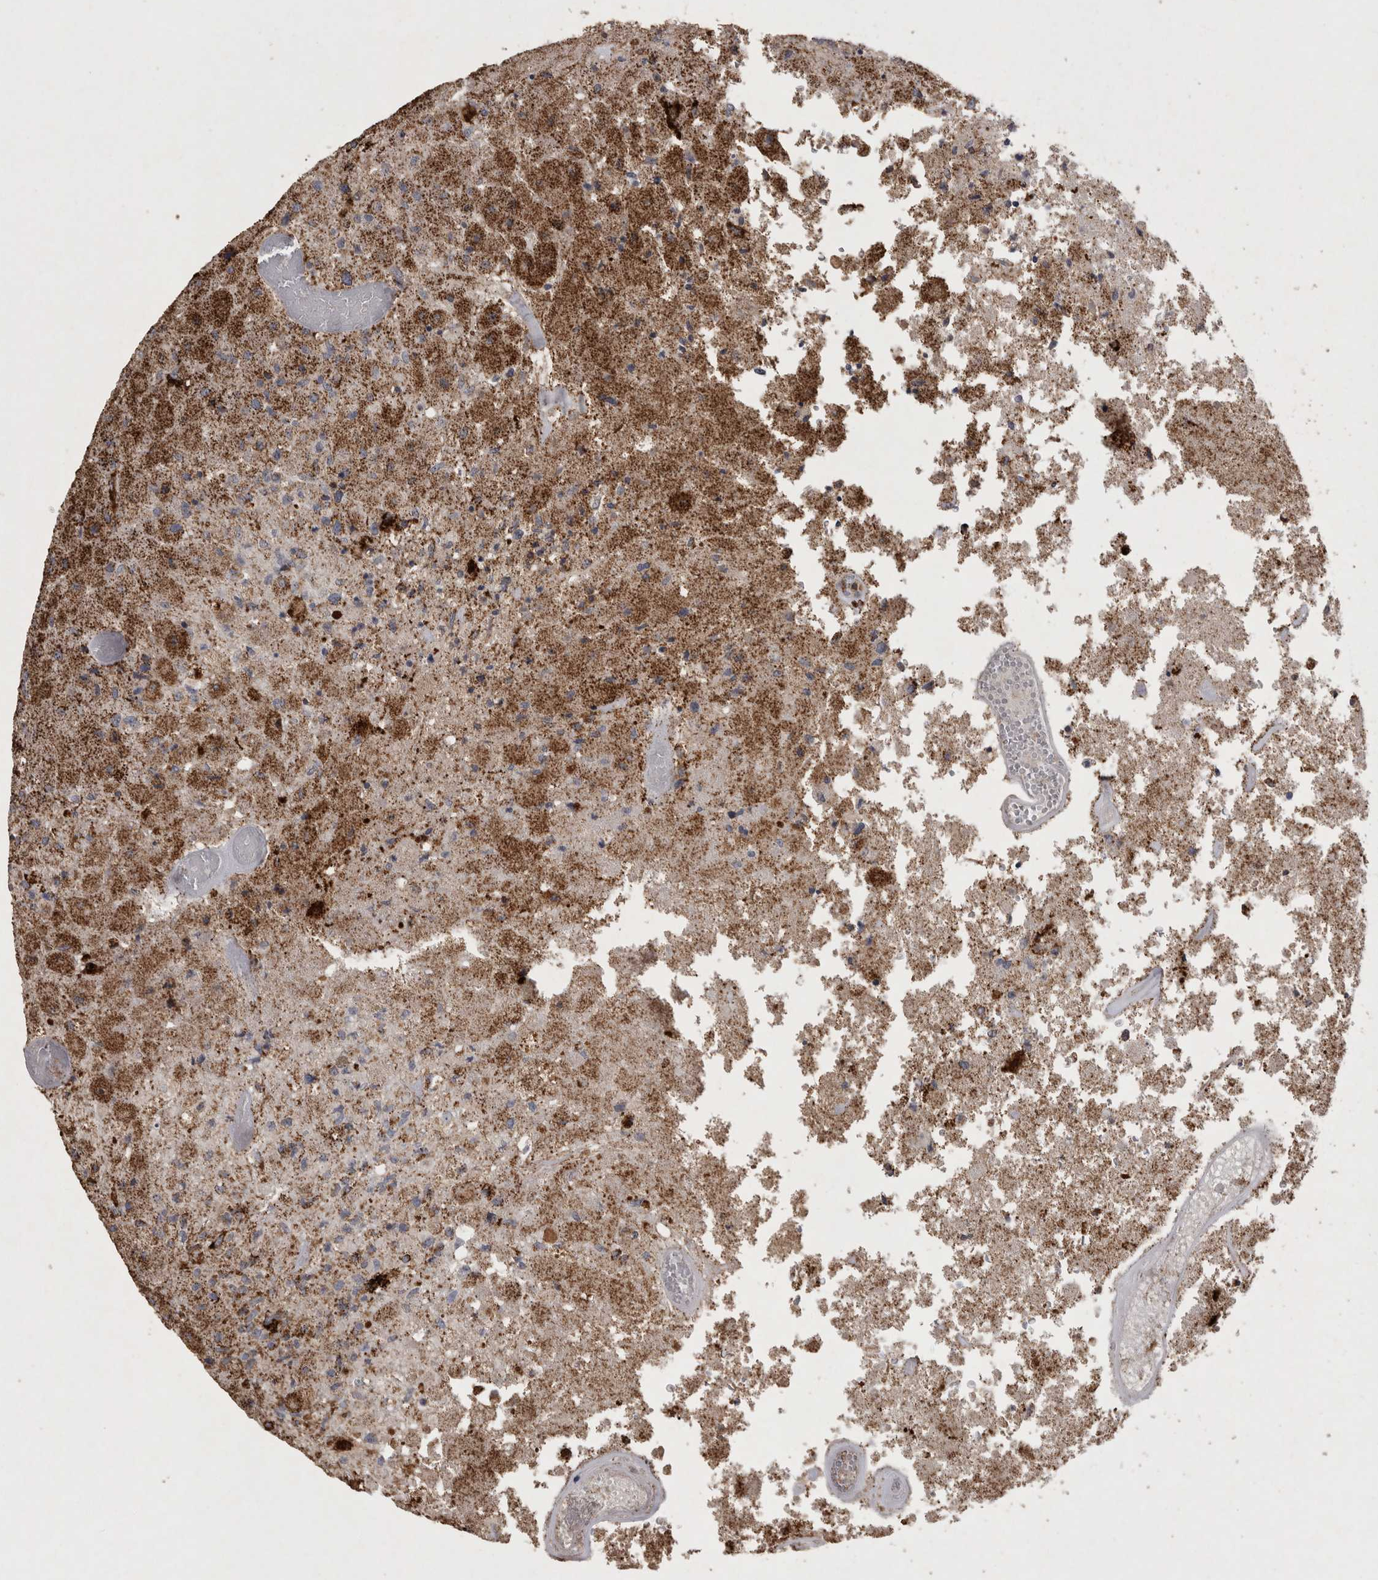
{"staining": {"intensity": "moderate", "quantity": "25%-75%", "location": "cytoplasmic/membranous"}, "tissue": "glioma", "cell_type": "Tumor cells", "image_type": "cancer", "snomed": [{"axis": "morphology", "description": "Normal tissue, NOS"}, {"axis": "morphology", "description": "Glioma, malignant, High grade"}, {"axis": "topography", "description": "Cerebral cortex"}], "caption": "Glioma stained for a protein (brown) demonstrates moderate cytoplasmic/membranous positive positivity in approximately 25%-75% of tumor cells.", "gene": "DKK3", "patient": {"sex": "male", "age": 77}}